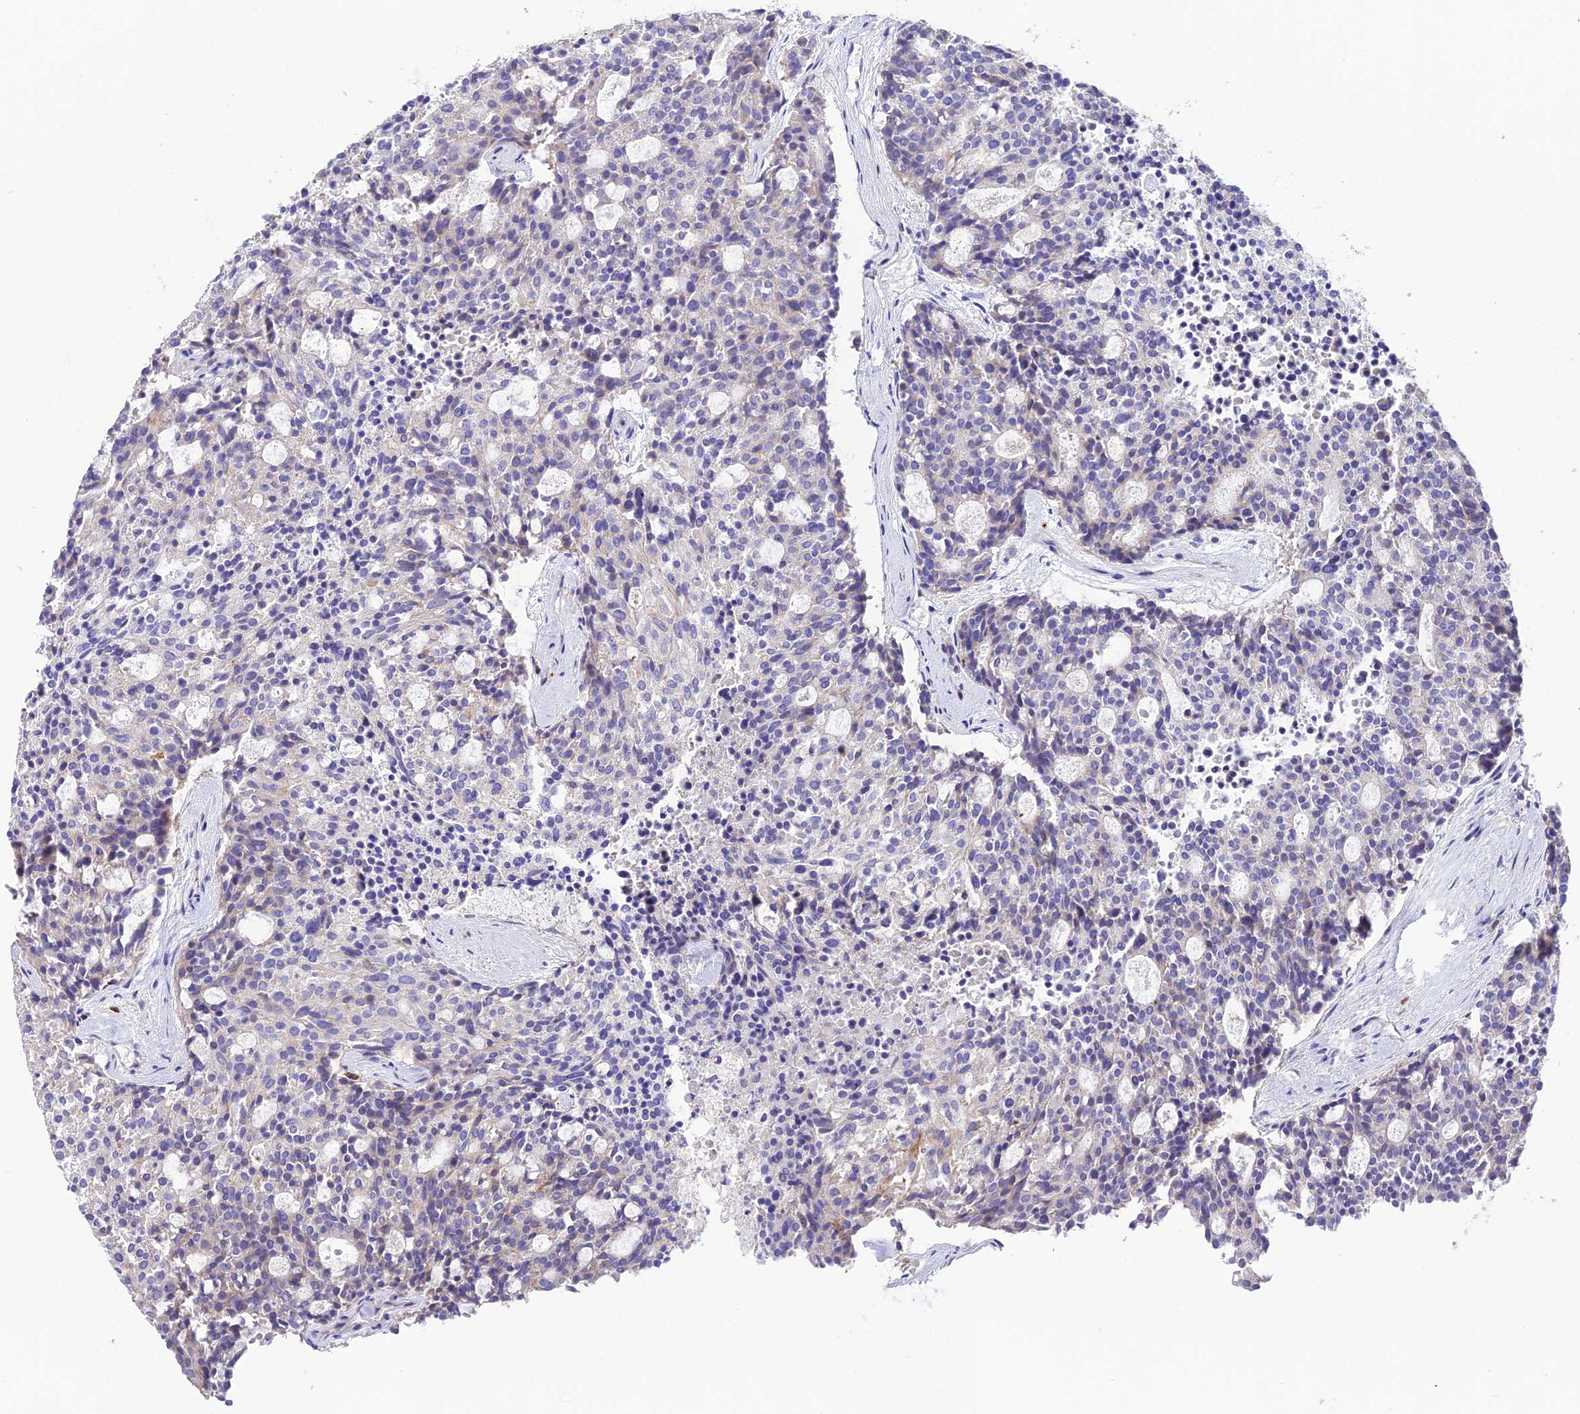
{"staining": {"intensity": "negative", "quantity": "none", "location": "none"}, "tissue": "carcinoid", "cell_type": "Tumor cells", "image_type": "cancer", "snomed": [{"axis": "morphology", "description": "Carcinoid, malignant, NOS"}, {"axis": "topography", "description": "Pancreas"}], "caption": "The histopathology image reveals no staining of tumor cells in carcinoid. (IHC, brightfield microscopy, high magnification).", "gene": "PTPRCAP", "patient": {"sex": "female", "age": 54}}